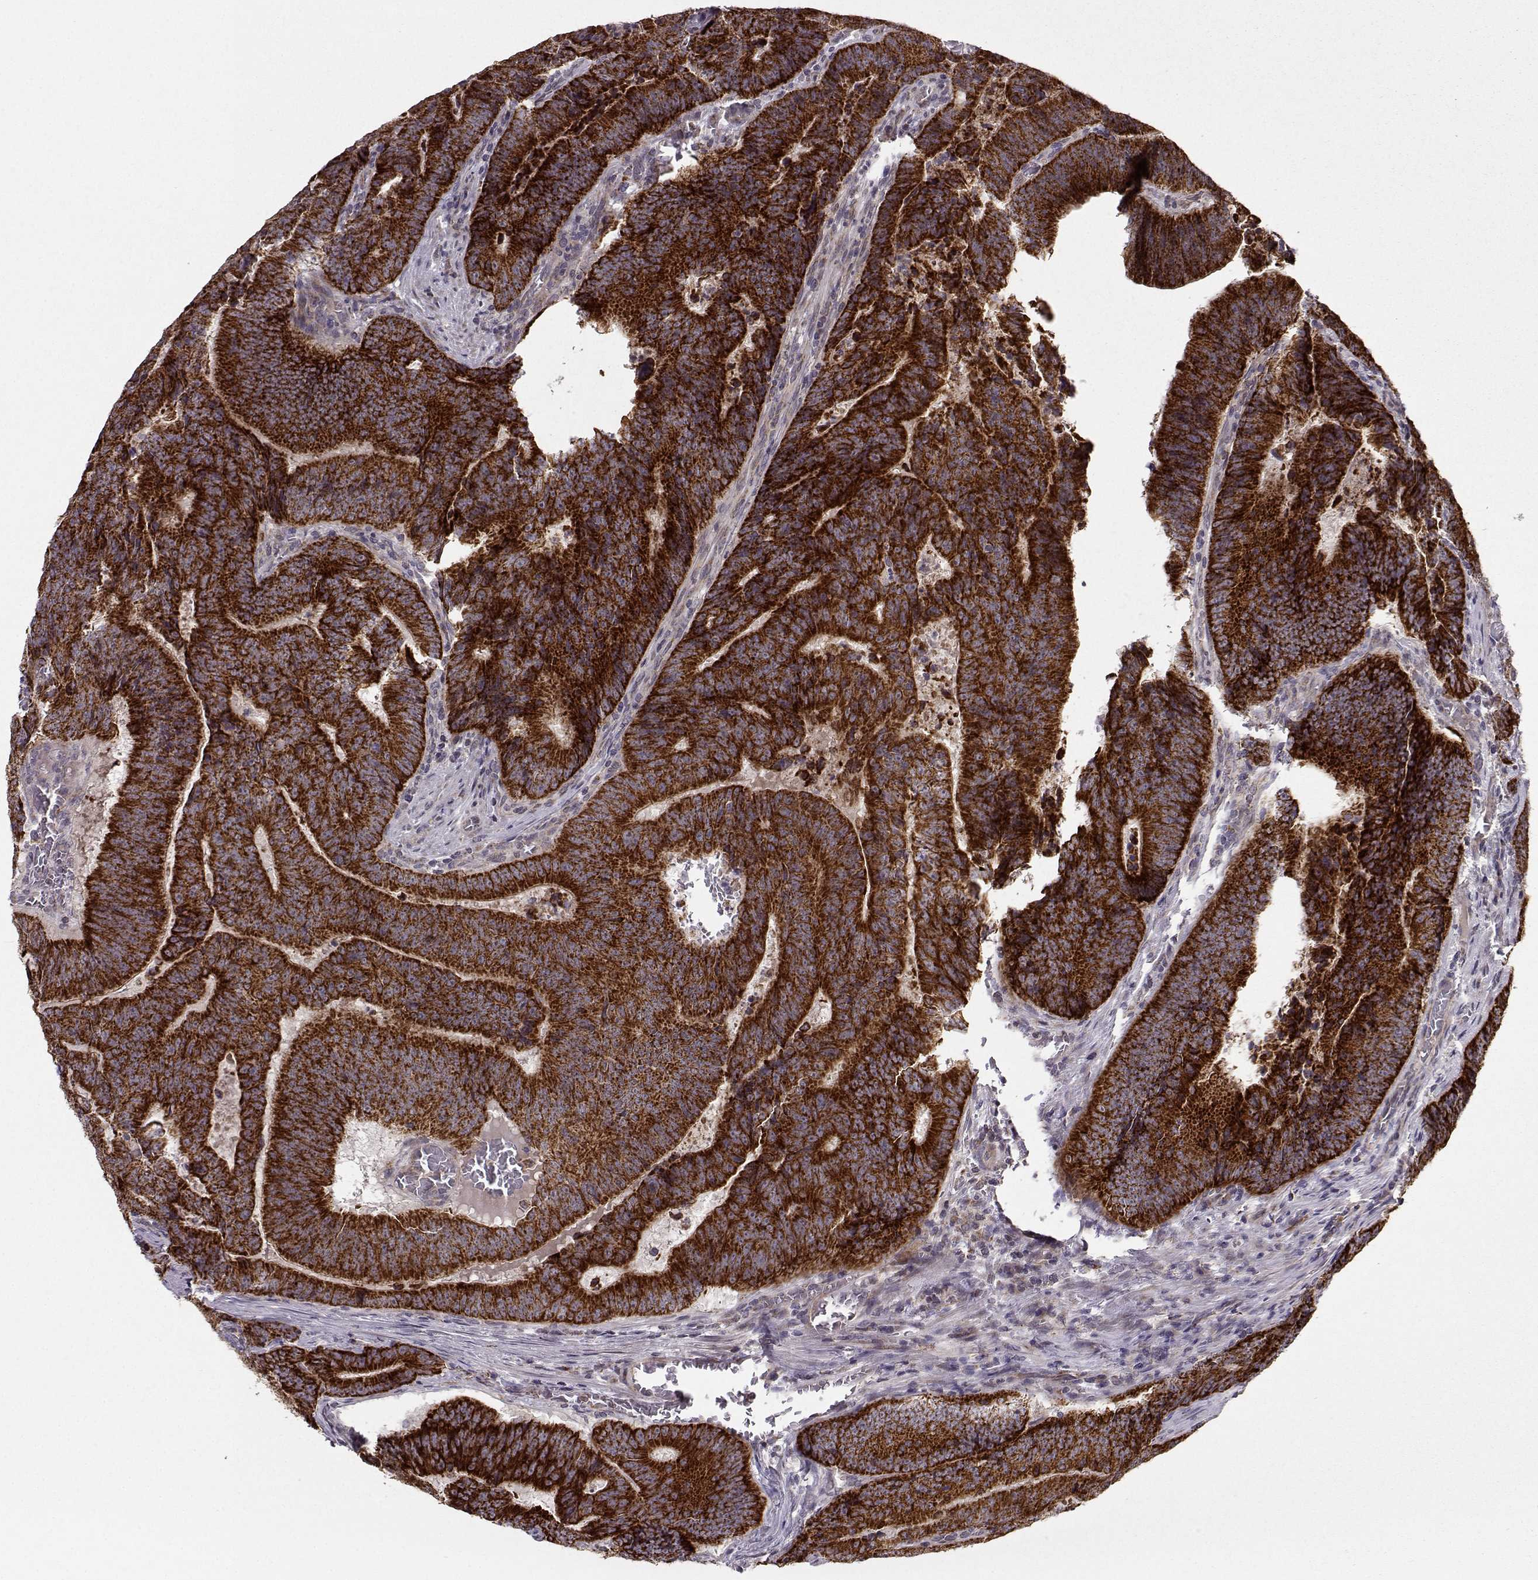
{"staining": {"intensity": "strong", "quantity": ">75%", "location": "cytoplasmic/membranous"}, "tissue": "colorectal cancer", "cell_type": "Tumor cells", "image_type": "cancer", "snomed": [{"axis": "morphology", "description": "Adenocarcinoma, NOS"}, {"axis": "topography", "description": "Colon"}], "caption": "Protein staining by immunohistochemistry (IHC) exhibits strong cytoplasmic/membranous expression in approximately >75% of tumor cells in colorectal cancer (adenocarcinoma).", "gene": "NECAB3", "patient": {"sex": "female", "age": 82}}